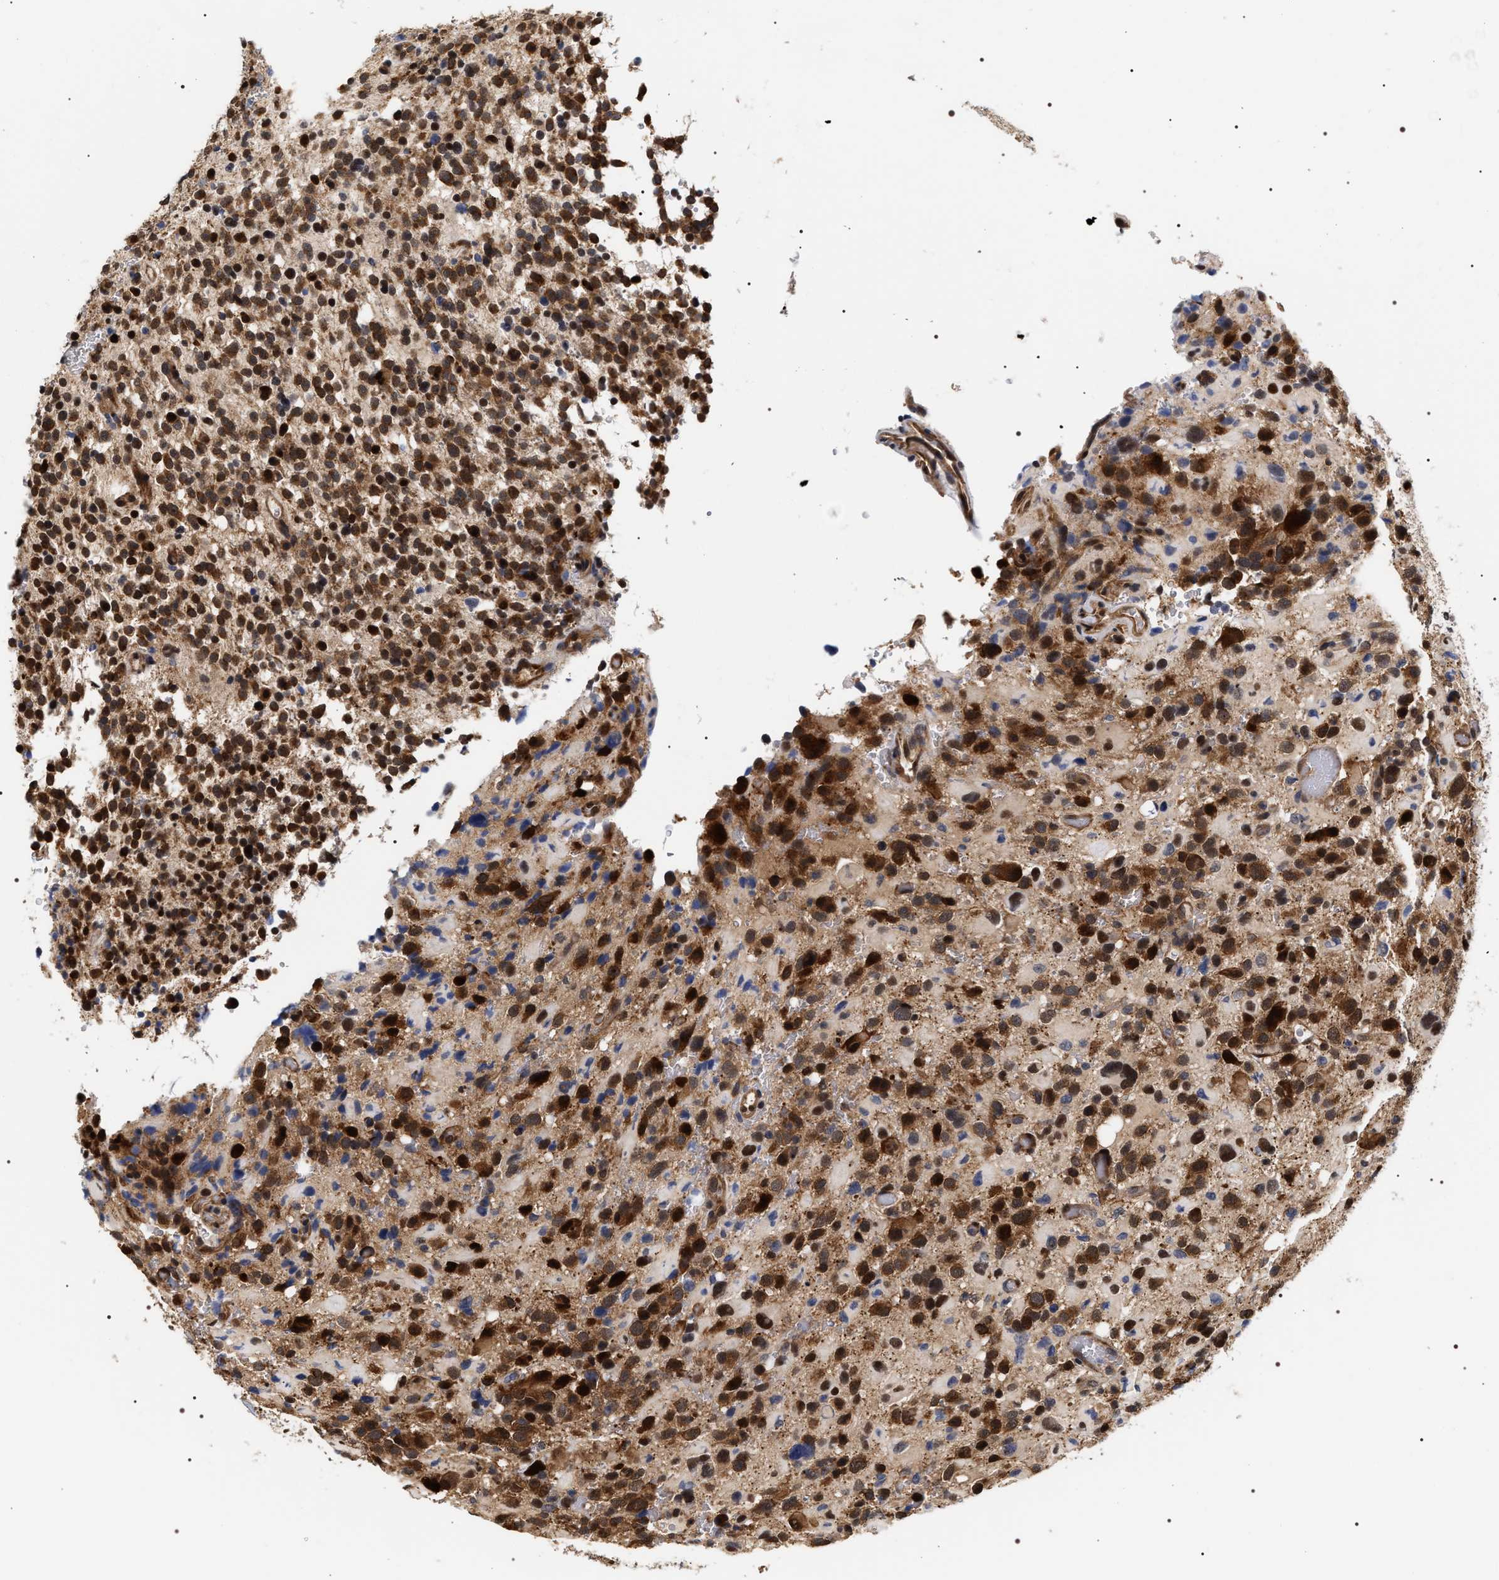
{"staining": {"intensity": "moderate", "quantity": ">75%", "location": "cytoplasmic/membranous,nuclear"}, "tissue": "glioma", "cell_type": "Tumor cells", "image_type": "cancer", "snomed": [{"axis": "morphology", "description": "Glioma, malignant, High grade"}, {"axis": "topography", "description": "Brain"}], "caption": "This is a photomicrograph of immunohistochemistry staining of glioma, which shows moderate staining in the cytoplasmic/membranous and nuclear of tumor cells.", "gene": "BAG6", "patient": {"sex": "male", "age": 48}}